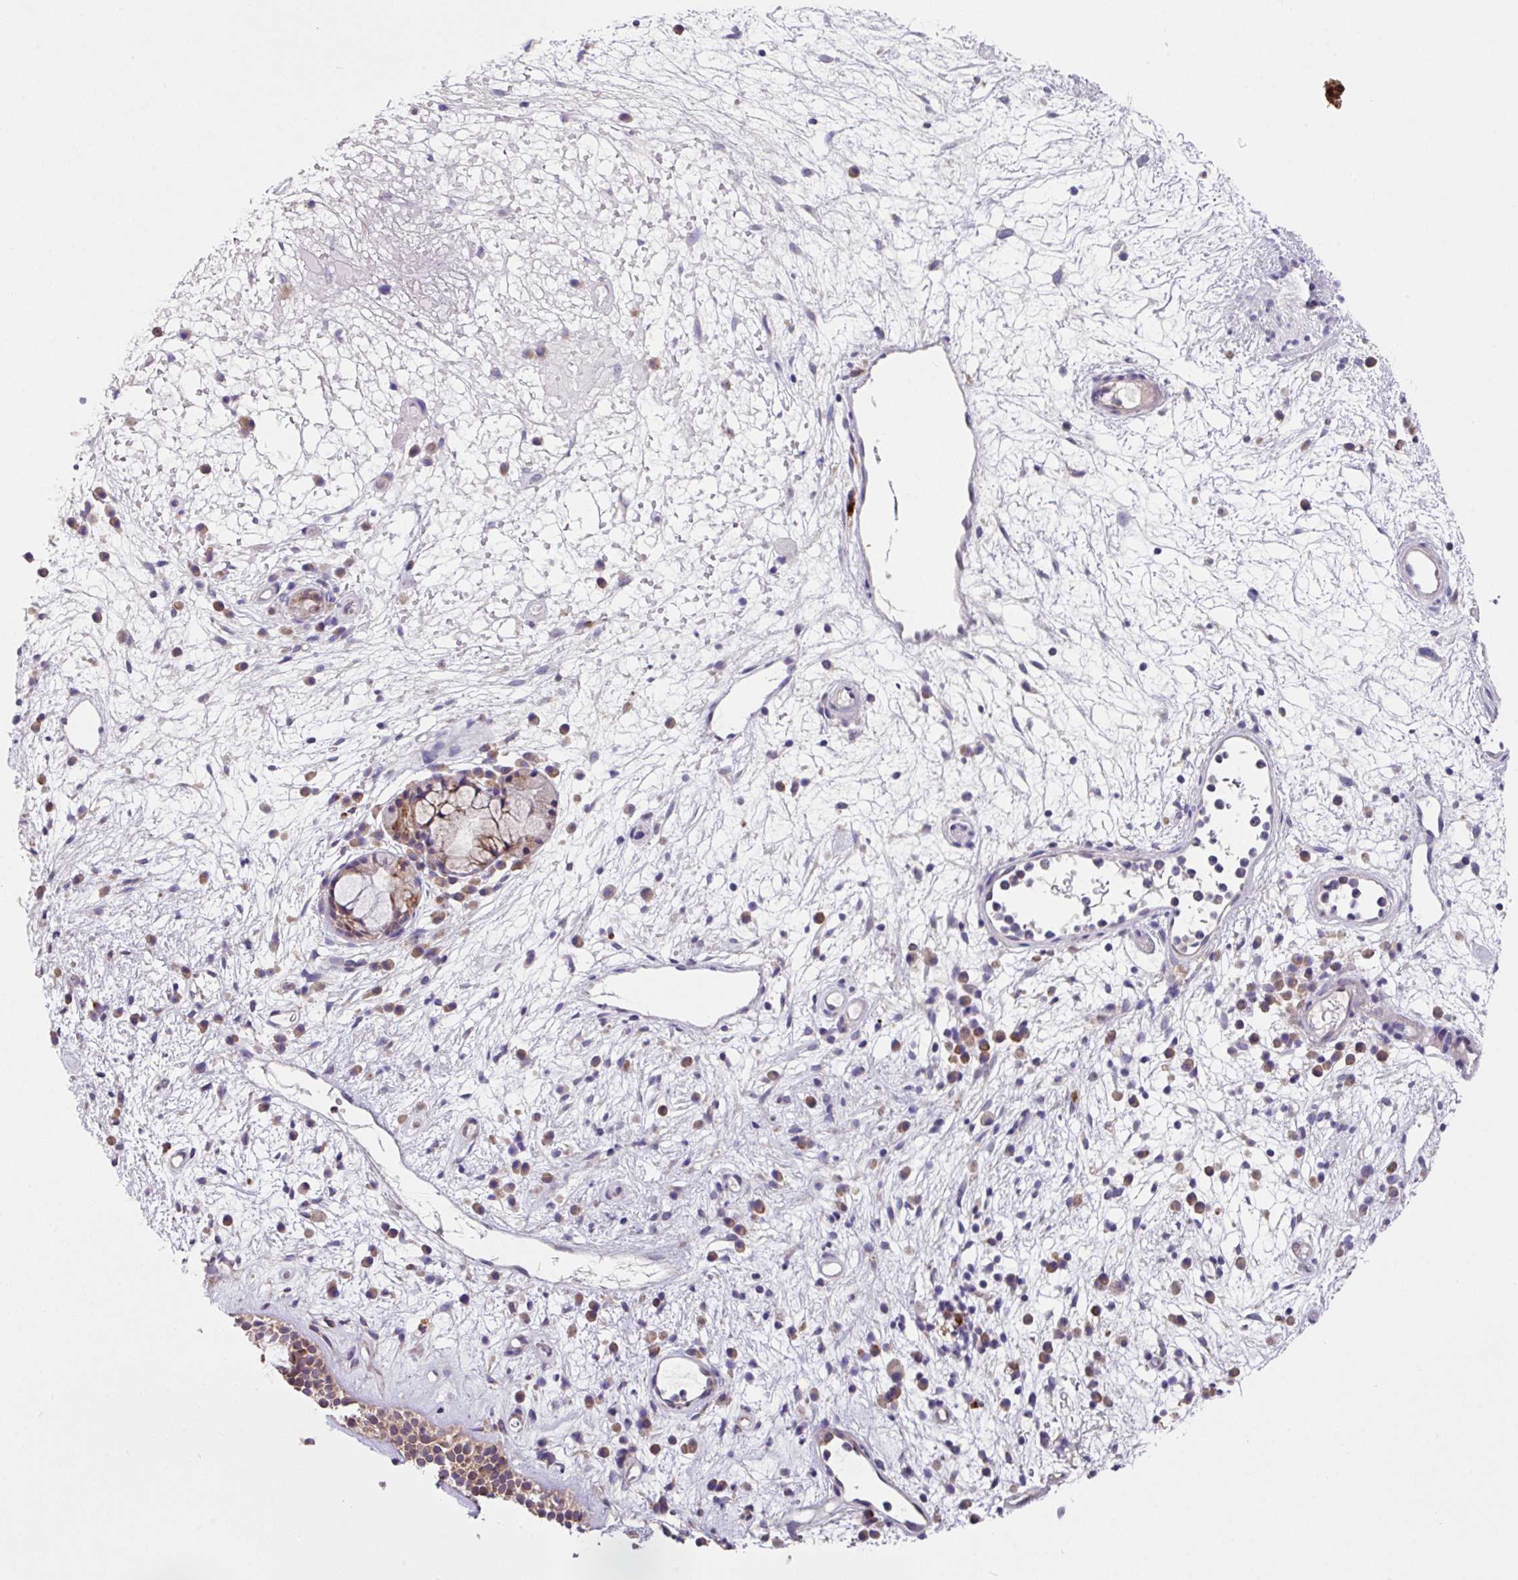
{"staining": {"intensity": "moderate", "quantity": ">75%", "location": "cytoplasmic/membranous"}, "tissue": "nasopharynx", "cell_type": "Respiratory epithelial cells", "image_type": "normal", "snomed": [{"axis": "morphology", "description": "Normal tissue, NOS"}, {"axis": "morphology", "description": "Inflammation, NOS"}, {"axis": "topography", "description": "Nasopharynx"}], "caption": "Immunohistochemistry histopathology image of benign nasopharynx: human nasopharynx stained using IHC exhibits medium levels of moderate protein expression localized specifically in the cytoplasmic/membranous of respiratory epithelial cells, appearing as a cytoplasmic/membranous brown color.", "gene": "EIF4B", "patient": {"sex": "male", "age": 54}}